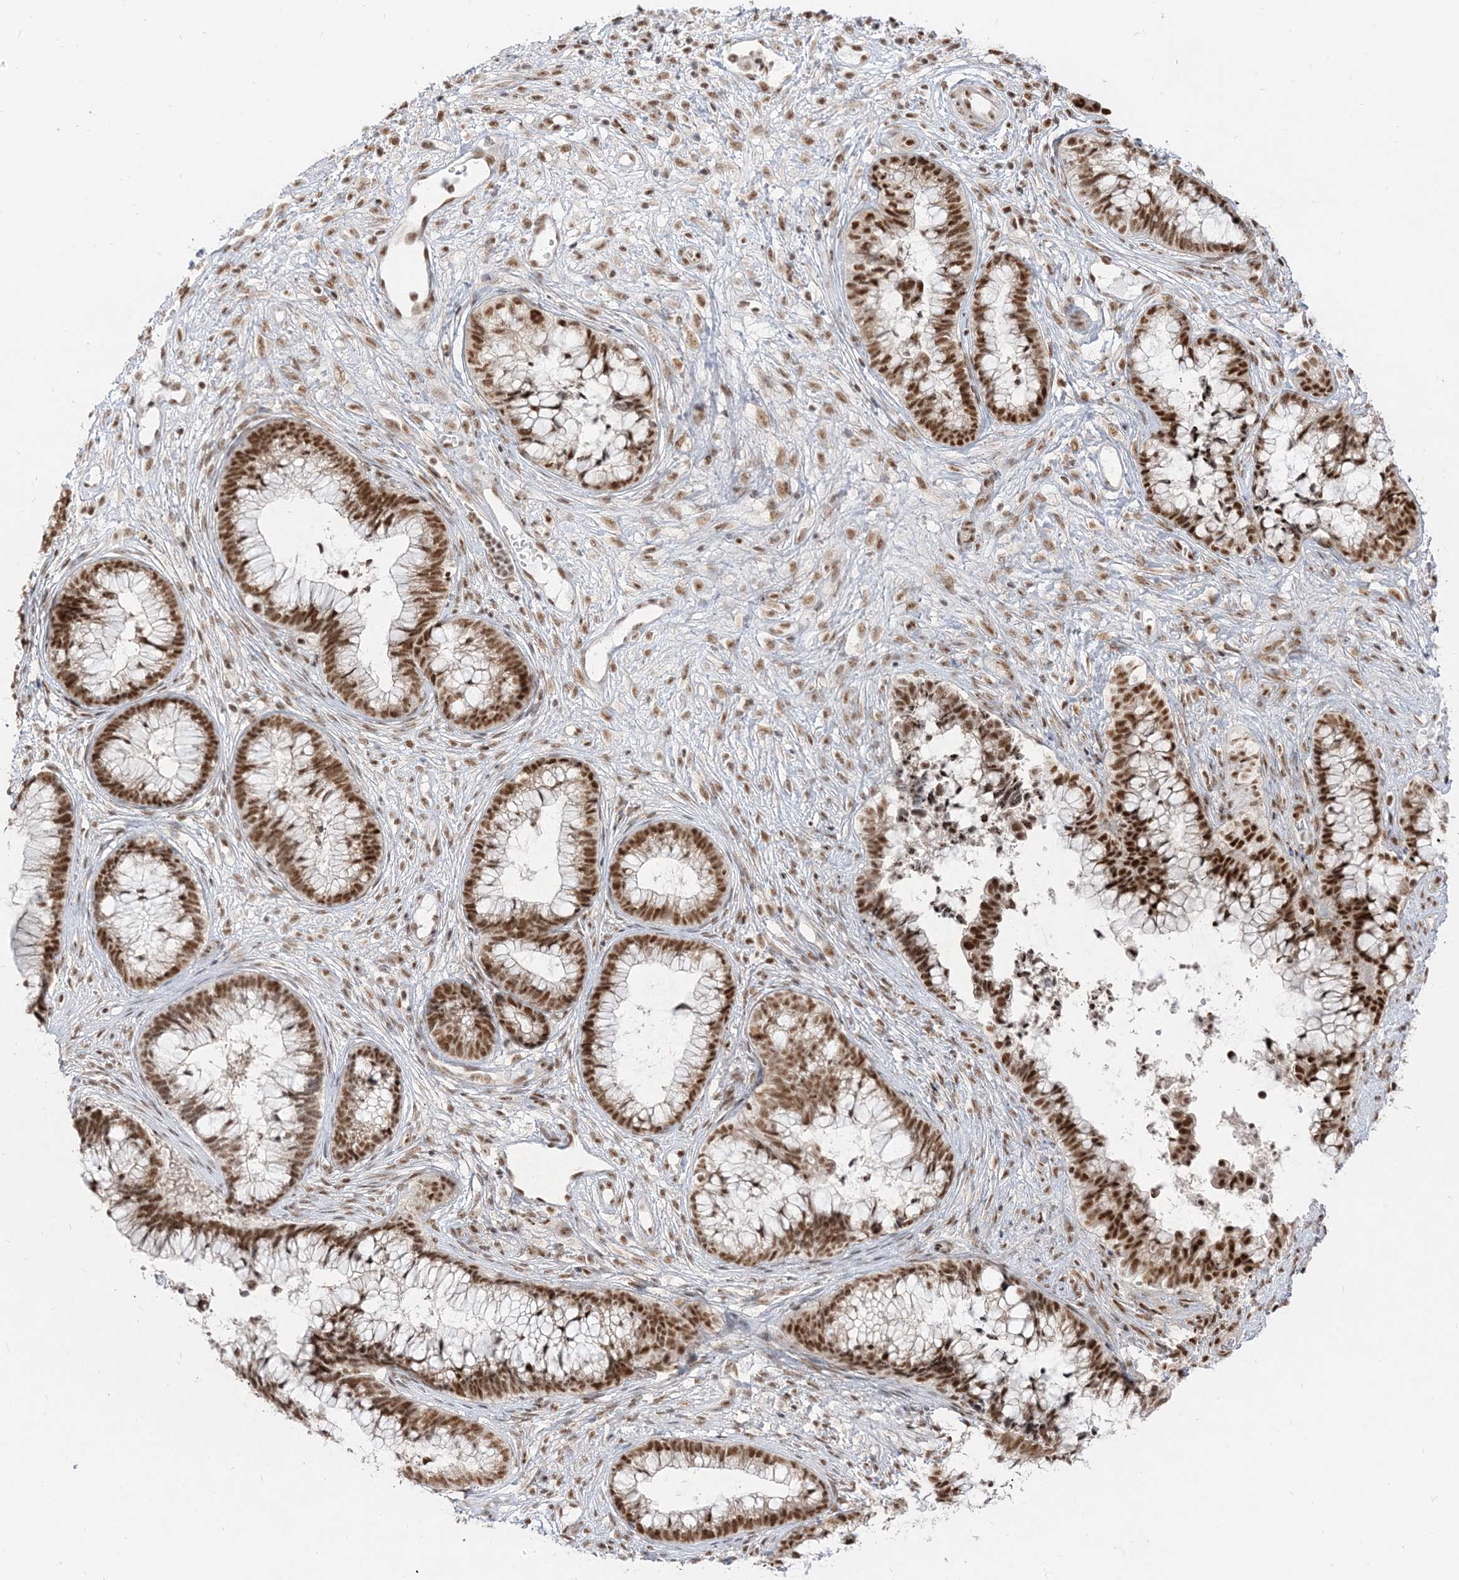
{"staining": {"intensity": "strong", "quantity": ">75%", "location": "nuclear"}, "tissue": "cervical cancer", "cell_type": "Tumor cells", "image_type": "cancer", "snomed": [{"axis": "morphology", "description": "Adenocarcinoma, NOS"}, {"axis": "topography", "description": "Cervix"}], "caption": "Immunohistochemistry (IHC) photomicrograph of human cervical adenocarcinoma stained for a protein (brown), which reveals high levels of strong nuclear expression in about >75% of tumor cells.", "gene": "ARGLU1", "patient": {"sex": "female", "age": 44}}